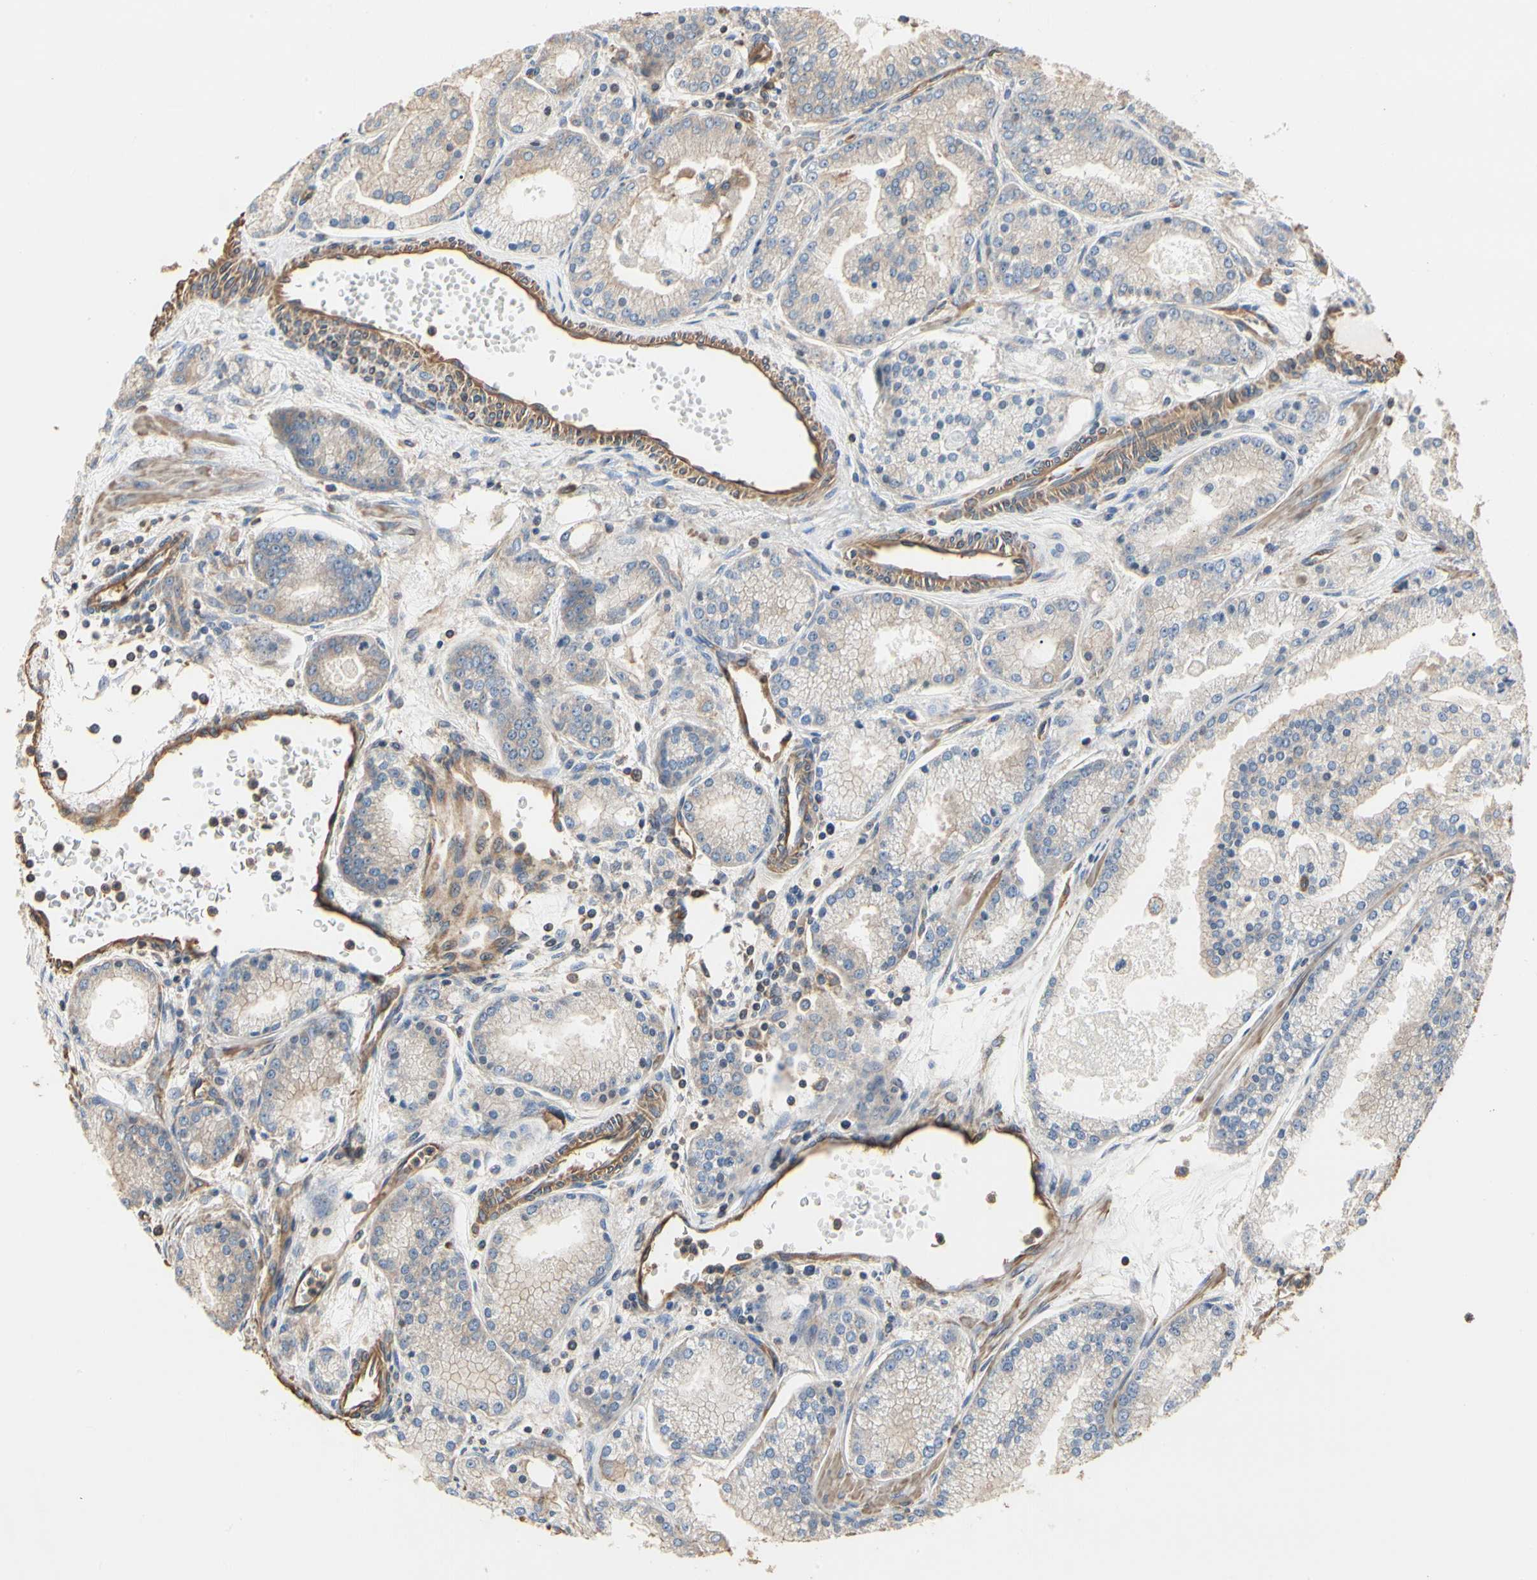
{"staining": {"intensity": "weak", "quantity": "25%-75%", "location": "cytoplasmic/membranous"}, "tissue": "prostate cancer", "cell_type": "Tumor cells", "image_type": "cancer", "snomed": [{"axis": "morphology", "description": "Adenocarcinoma, High grade"}, {"axis": "topography", "description": "Prostate"}], "caption": "The micrograph reveals immunohistochemical staining of prostate high-grade adenocarcinoma. There is weak cytoplasmic/membranous expression is appreciated in approximately 25%-75% of tumor cells. The protein of interest is stained brown, and the nuclei are stained in blue (DAB IHC with brightfield microscopy, high magnification).", "gene": "PDZK1", "patient": {"sex": "male", "age": 61}}